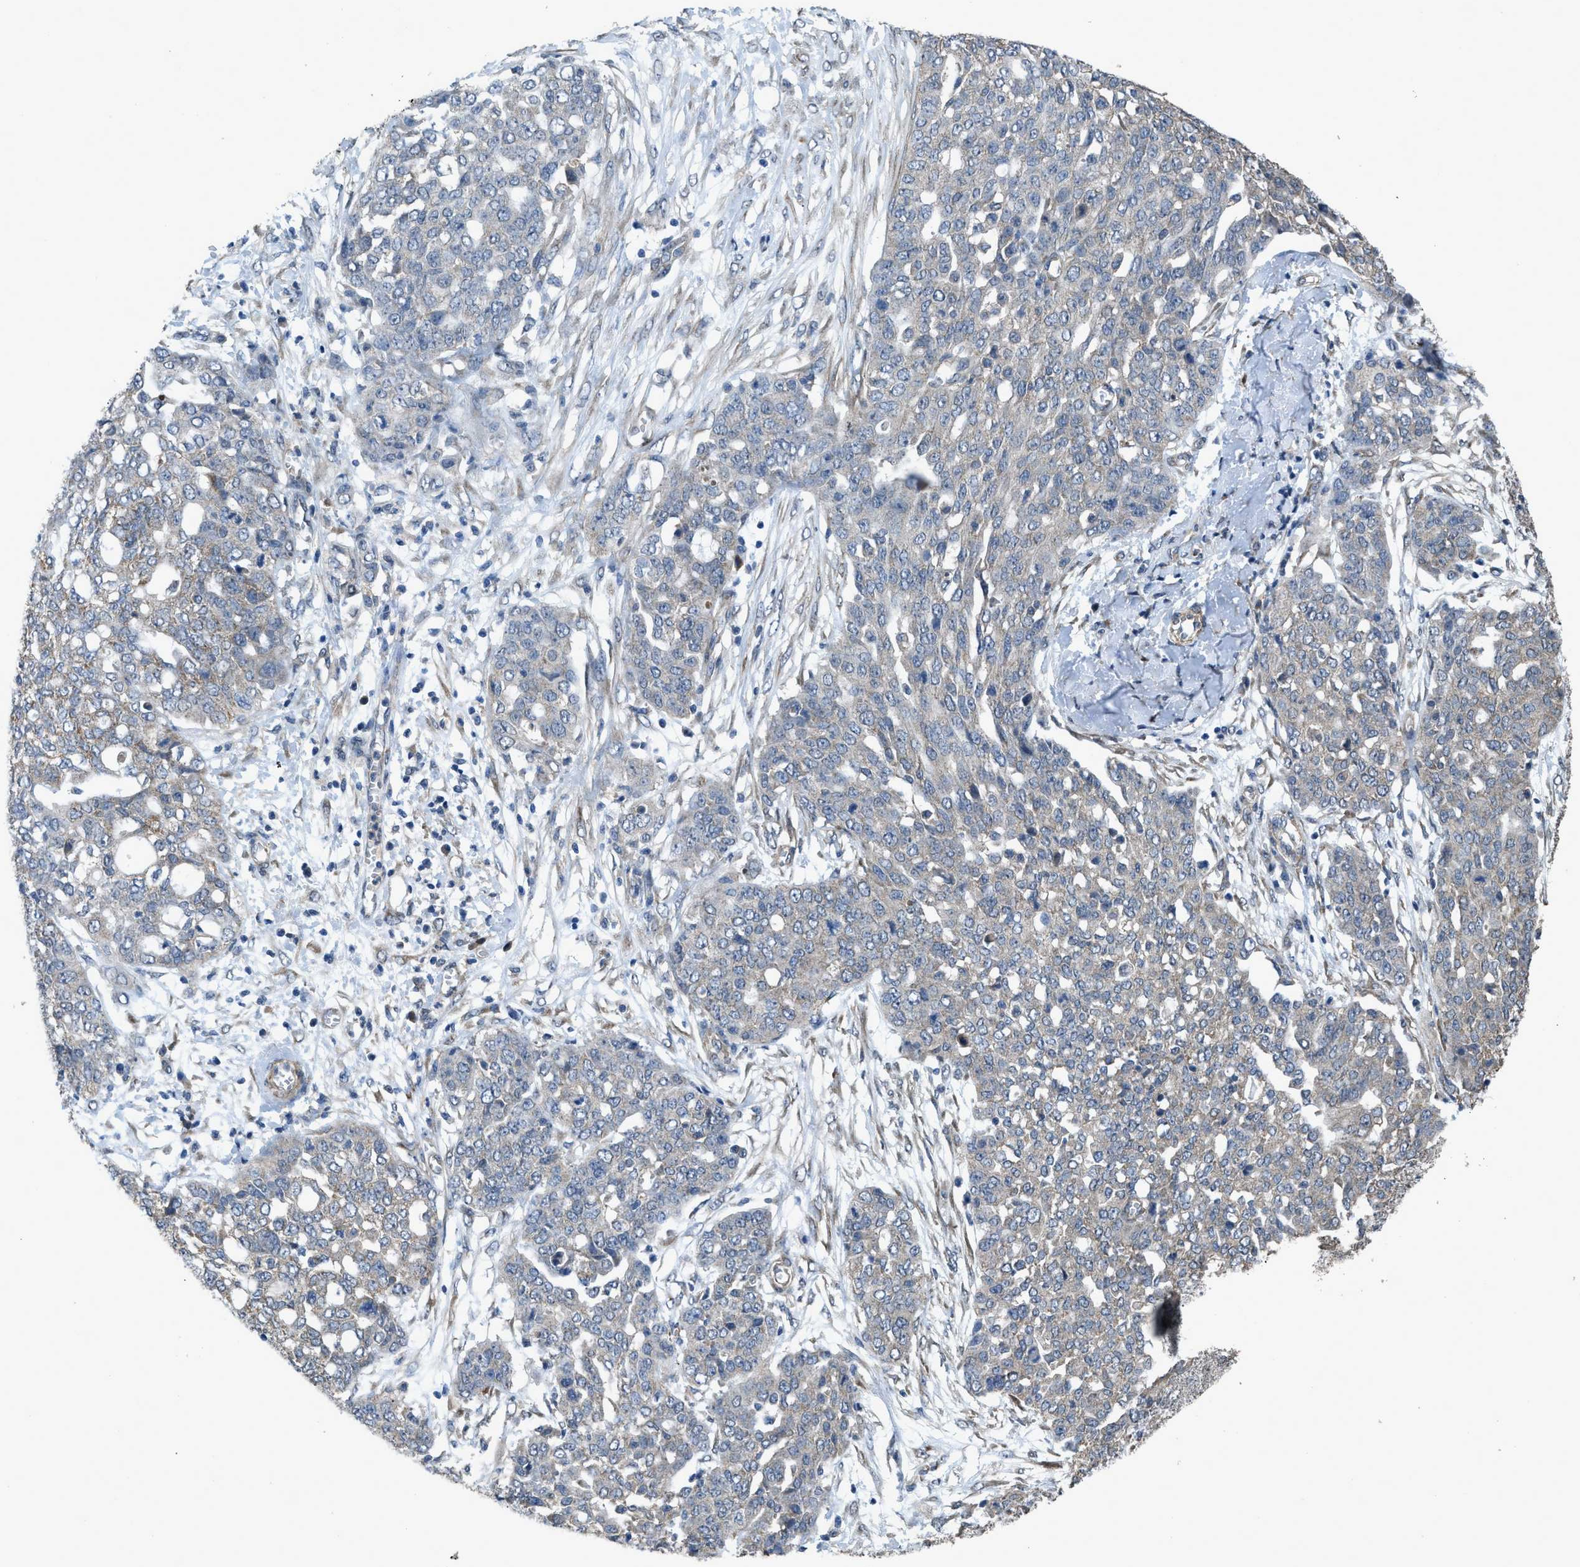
{"staining": {"intensity": "negative", "quantity": "none", "location": "none"}, "tissue": "ovarian cancer", "cell_type": "Tumor cells", "image_type": "cancer", "snomed": [{"axis": "morphology", "description": "Cystadenocarcinoma, serous, NOS"}, {"axis": "topography", "description": "Soft tissue"}, {"axis": "topography", "description": "Ovary"}], "caption": "Immunohistochemistry of human ovarian serous cystadenocarcinoma shows no positivity in tumor cells.", "gene": "ARL6", "patient": {"sex": "female", "age": 57}}